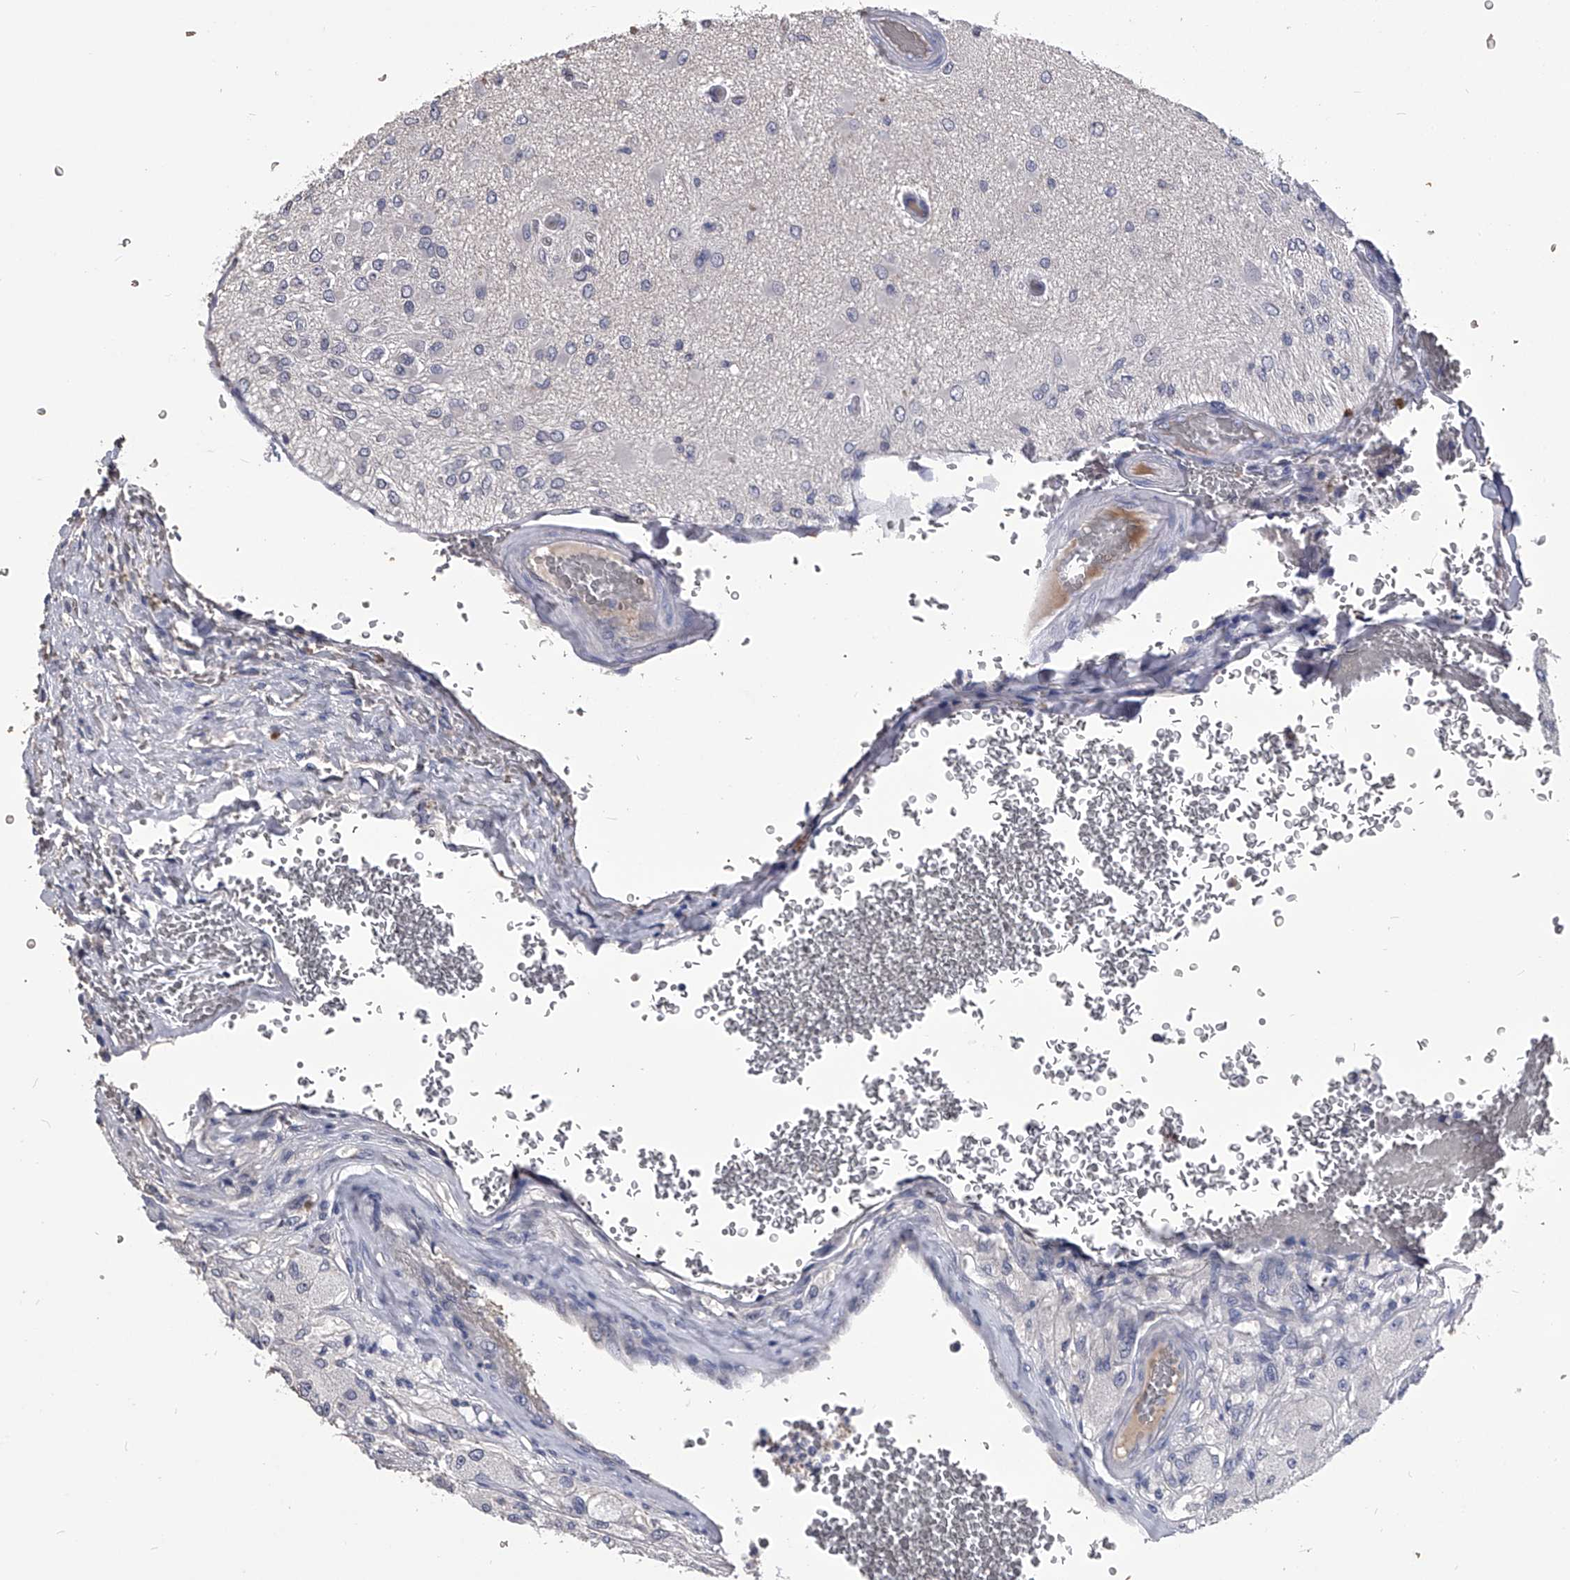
{"staining": {"intensity": "negative", "quantity": "none", "location": "none"}, "tissue": "glioma", "cell_type": "Tumor cells", "image_type": "cancer", "snomed": [{"axis": "morphology", "description": "Normal tissue, NOS"}, {"axis": "morphology", "description": "Glioma, malignant, High grade"}, {"axis": "topography", "description": "Cerebral cortex"}], "caption": "There is no significant staining in tumor cells of malignant glioma (high-grade).", "gene": "MDN1", "patient": {"sex": "male", "age": 77}}